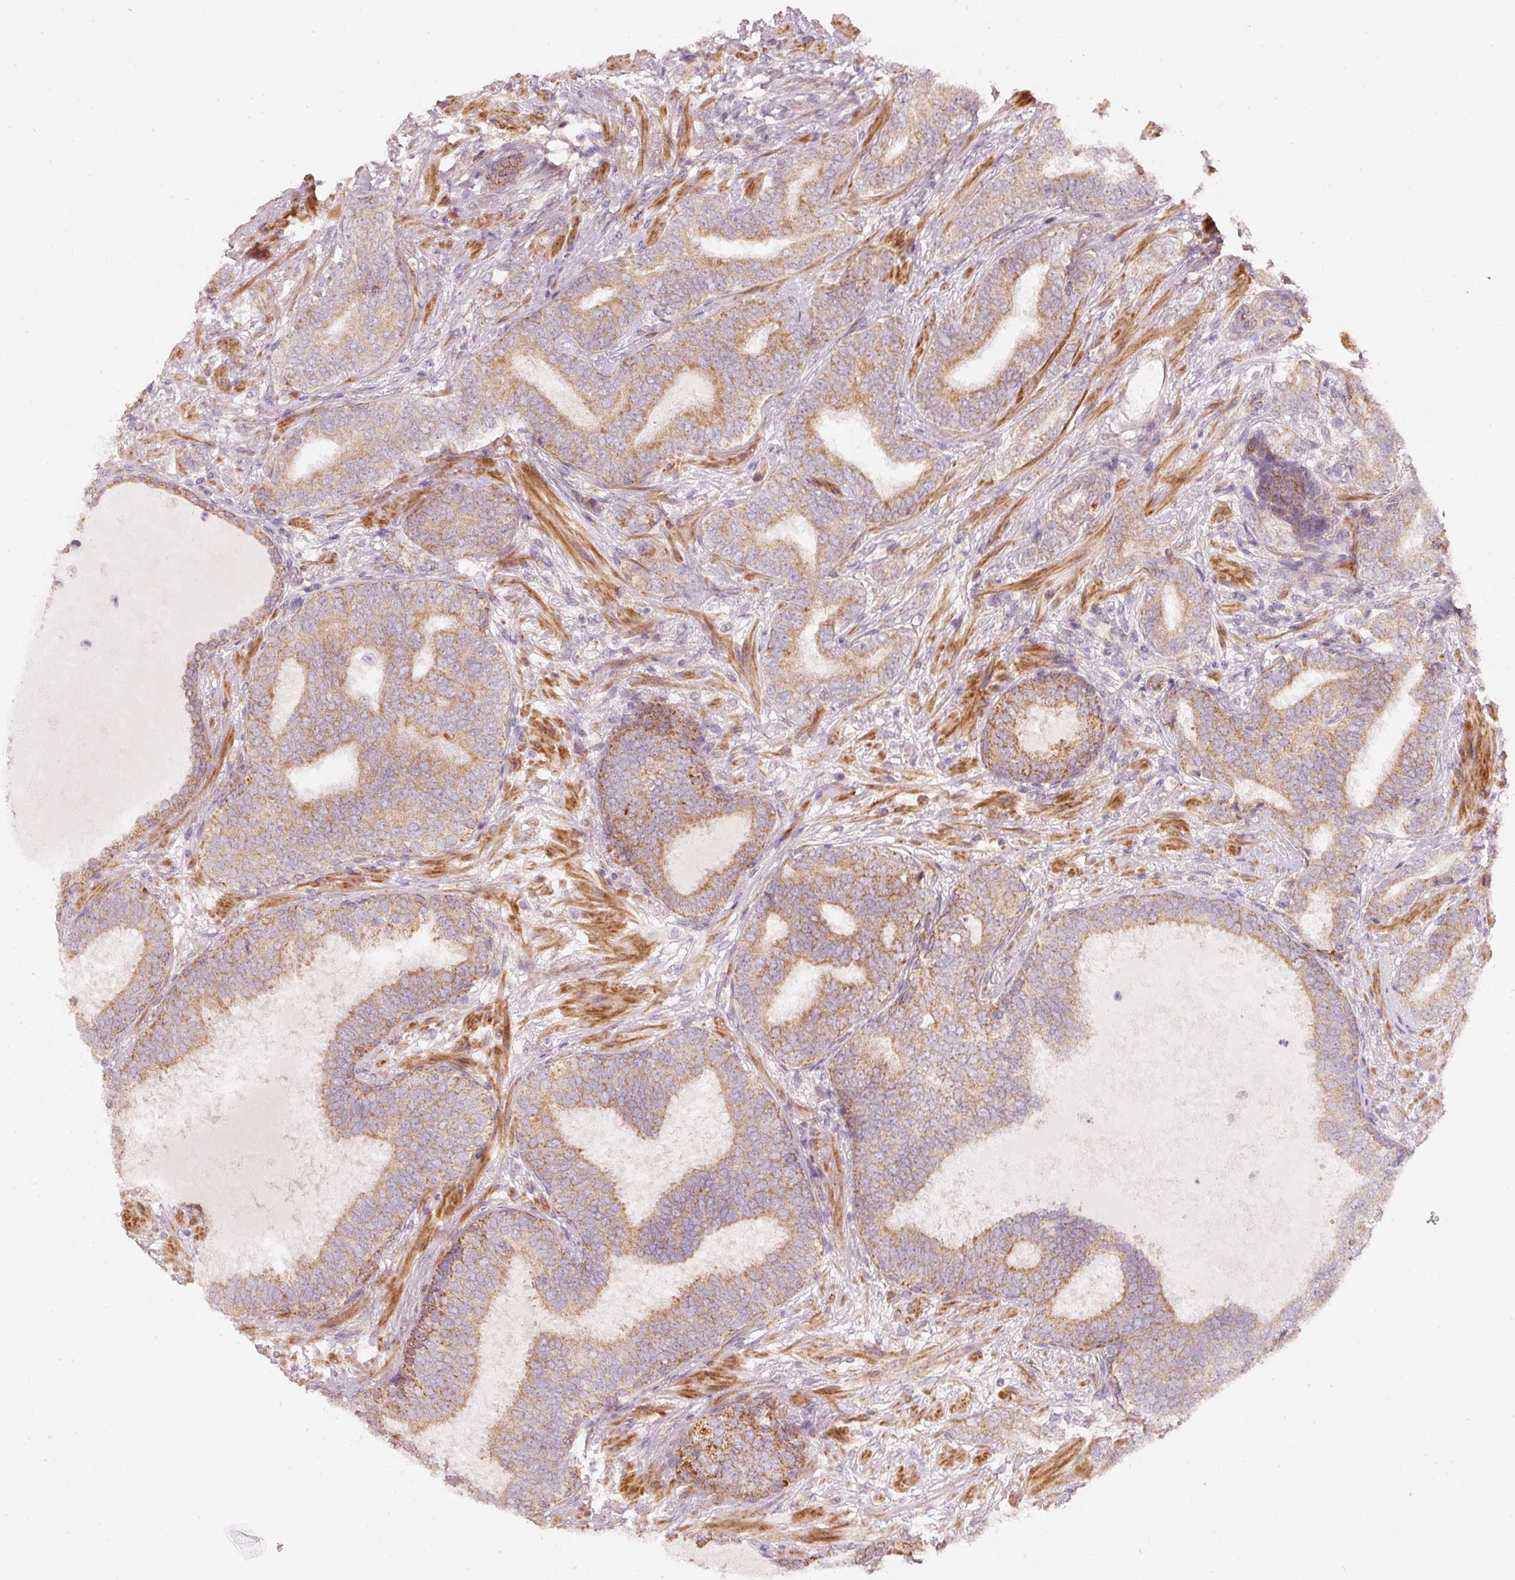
{"staining": {"intensity": "moderate", "quantity": ">75%", "location": "cytoplasmic/membranous"}, "tissue": "prostate cancer", "cell_type": "Tumor cells", "image_type": "cancer", "snomed": [{"axis": "morphology", "description": "Adenocarcinoma, High grade"}, {"axis": "topography", "description": "Prostate"}], "caption": "Immunohistochemistry (DAB) staining of prostate cancer (adenocarcinoma (high-grade)) shows moderate cytoplasmic/membranous protein expression in about >75% of tumor cells.", "gene": "ARHGAP22", "patient": {"sex": "male", "age": 72}}